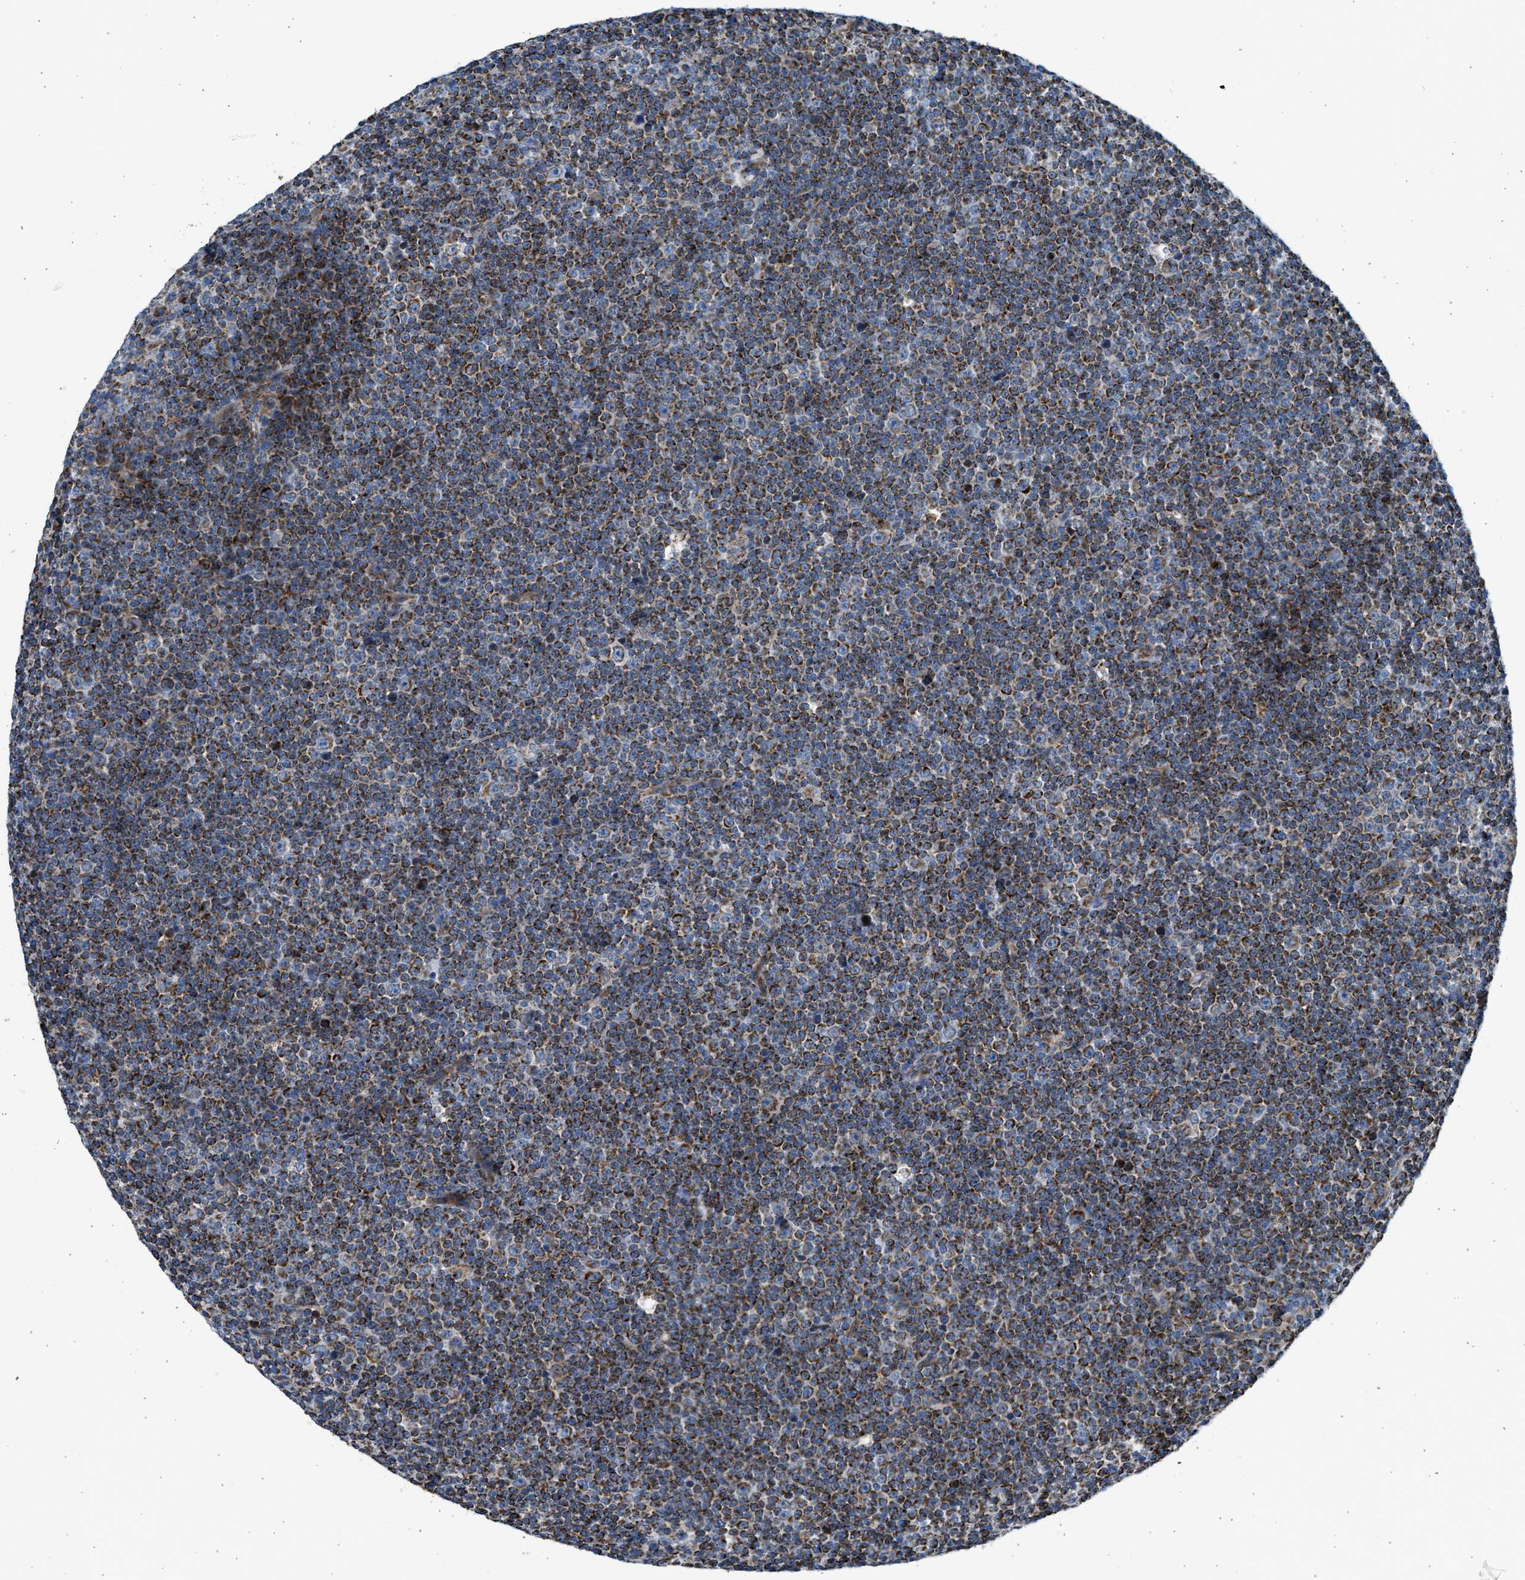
{"staining": {"intensity": "strong", "quantity": ">75%", "location": "cytoplasmic/membranous"}, "tissue": "lymphoma", "cell_type": "Tumor cells", "image_type": "cancer", "snomed": [{"axis": "morphology", "description": "Malignant lymphoma, non-Hodgkin's type, Low grade"}, {"axis": "topography", "description": "Lymph node"}], "caption": "The micrograph demonstrates staining of low-grade malignant lymphoma, non-Hodgkin's type, revealing strong cytoplasmic/membranous protein expression (brown color) within tumor cells.", "gene": "KCNMB3", "patient": {"sex": "female", "age": 67}}